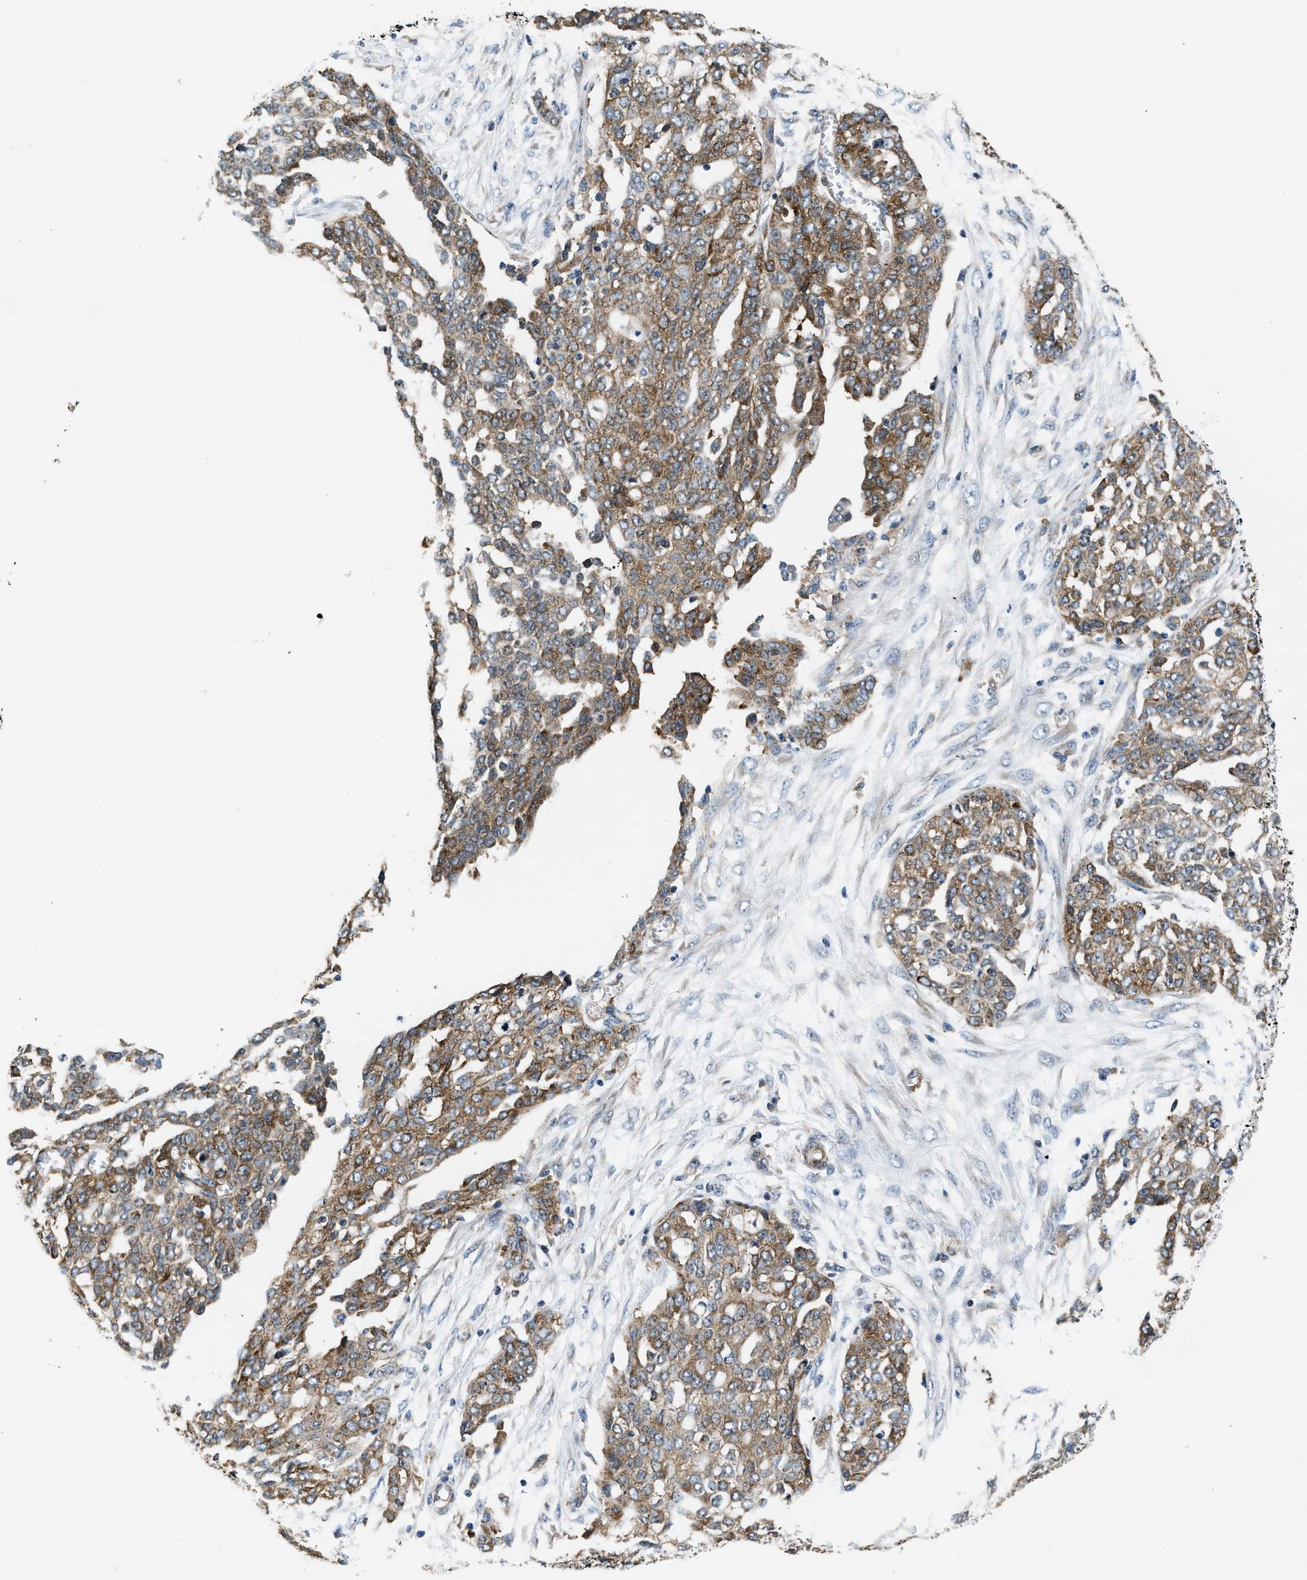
{"staining": {"intensity": "moderate", "quantity": ">75%", "location": "cytoplasmic/membranous"}, "tissue": "ovarian cancer", "cell_type": "Tumor cells", "image_type": "cancer", "snomed": [{"axis": "morphology", "description": "Cystadenocarcinoma, serous, NOS"}, {"axis": "topography", "description": "Soft tissue"}, {"axis": "topography", "description": "Ovary"}], "caption": "Ovarian cancer stained for a protein exhibits moderate cytoplasmic/membranous positivity in tumor cells. (Stains: DAB (3,3'-diaminobenzidine) in brown, nuclei in blue, Microscopy: brightfield microscopy at high magnification).", "gene": "PA2G4", "patient": {"sex": "female", "age": 57}}